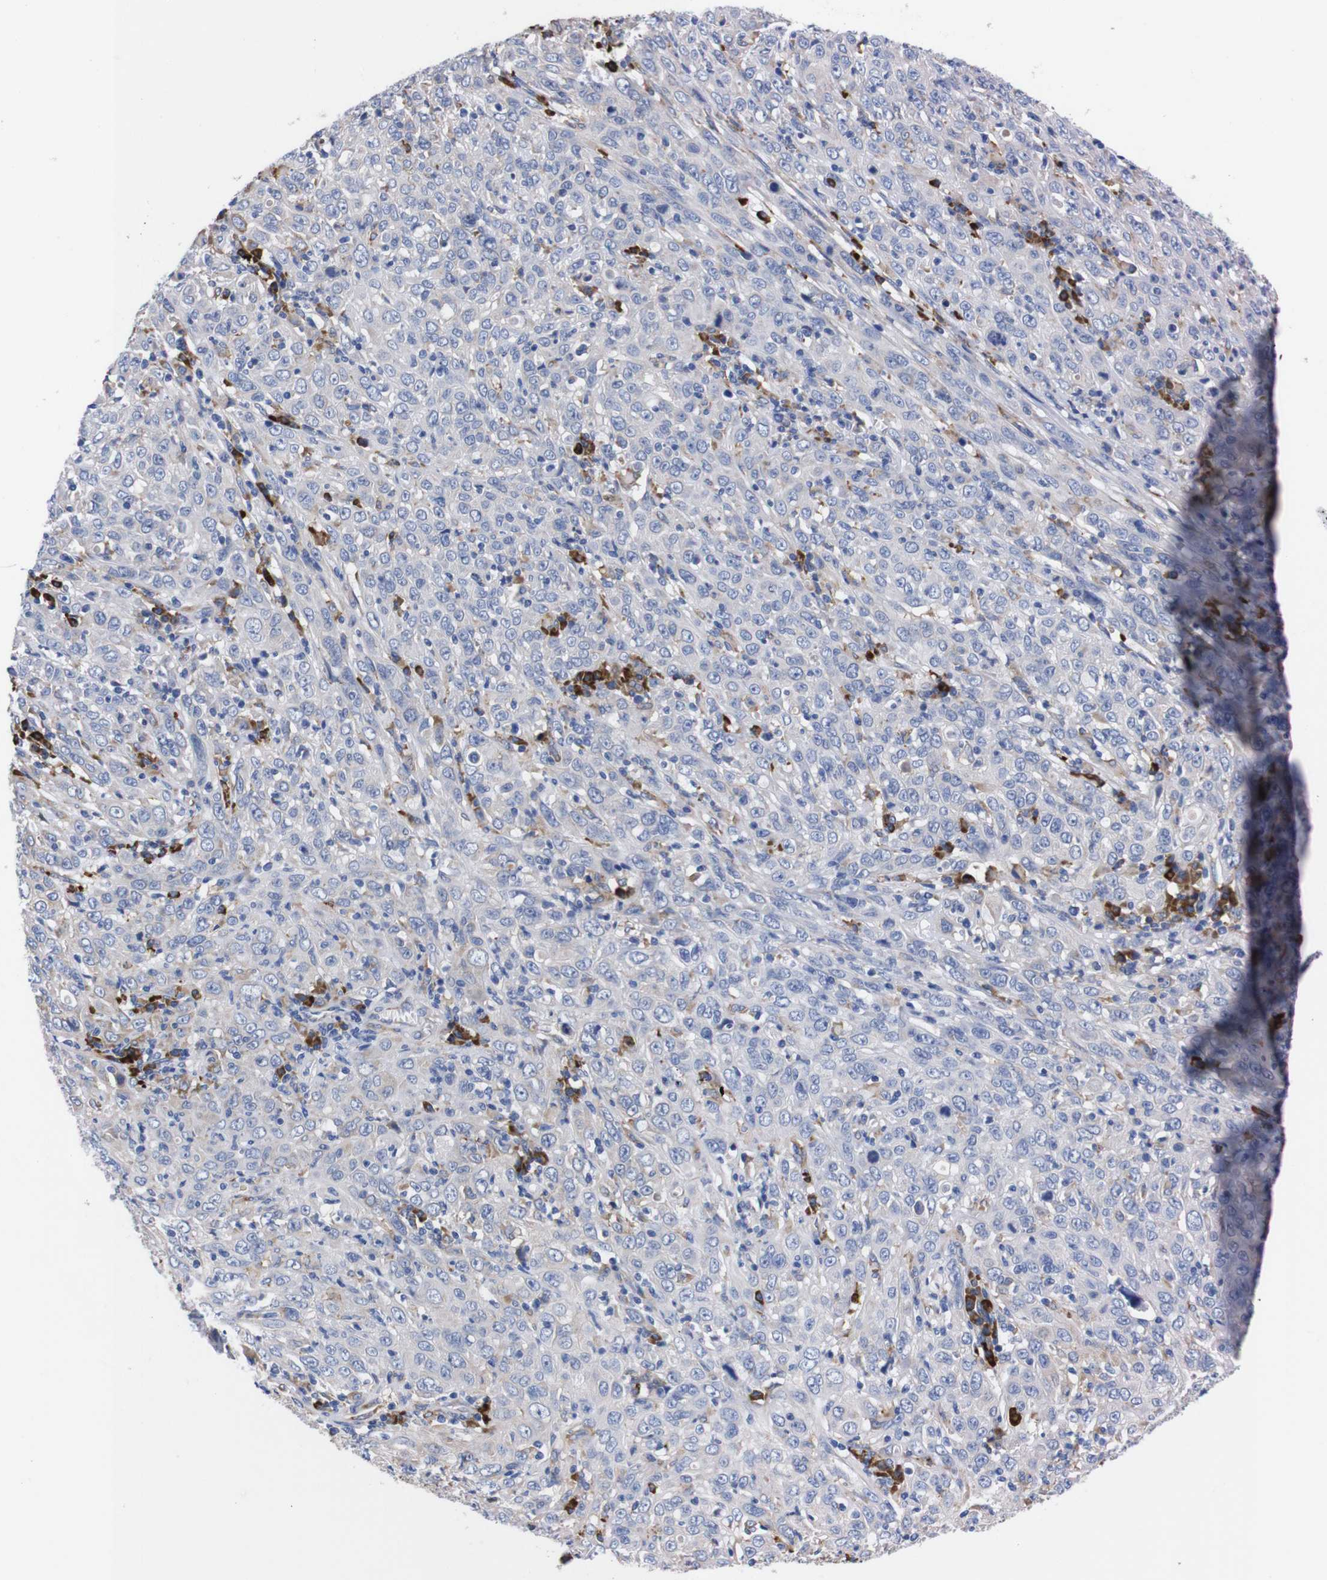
{"staining": {"intensity": "weak", "quantity": "<25%", "location": "cytoplasmic/membranous"}, "tissue": "cervical cancer", "cell_type": "Tumor cells", "image_type": "cancer", "snomed": [{"axis": "morphology", "description": "Squamous cell carcinoma, NOS"}, {"axis": "topography", "description": "Cervix"}], "caption": "Immunohistochemistry photomicrograph of neoplastic tissue: human squamous cell carcinoma (cervical) stained with DAB displays no significant protein positivity in tumor cells.", "gene": "NEBL", "patient": {"sex": "female", "age": 46}}